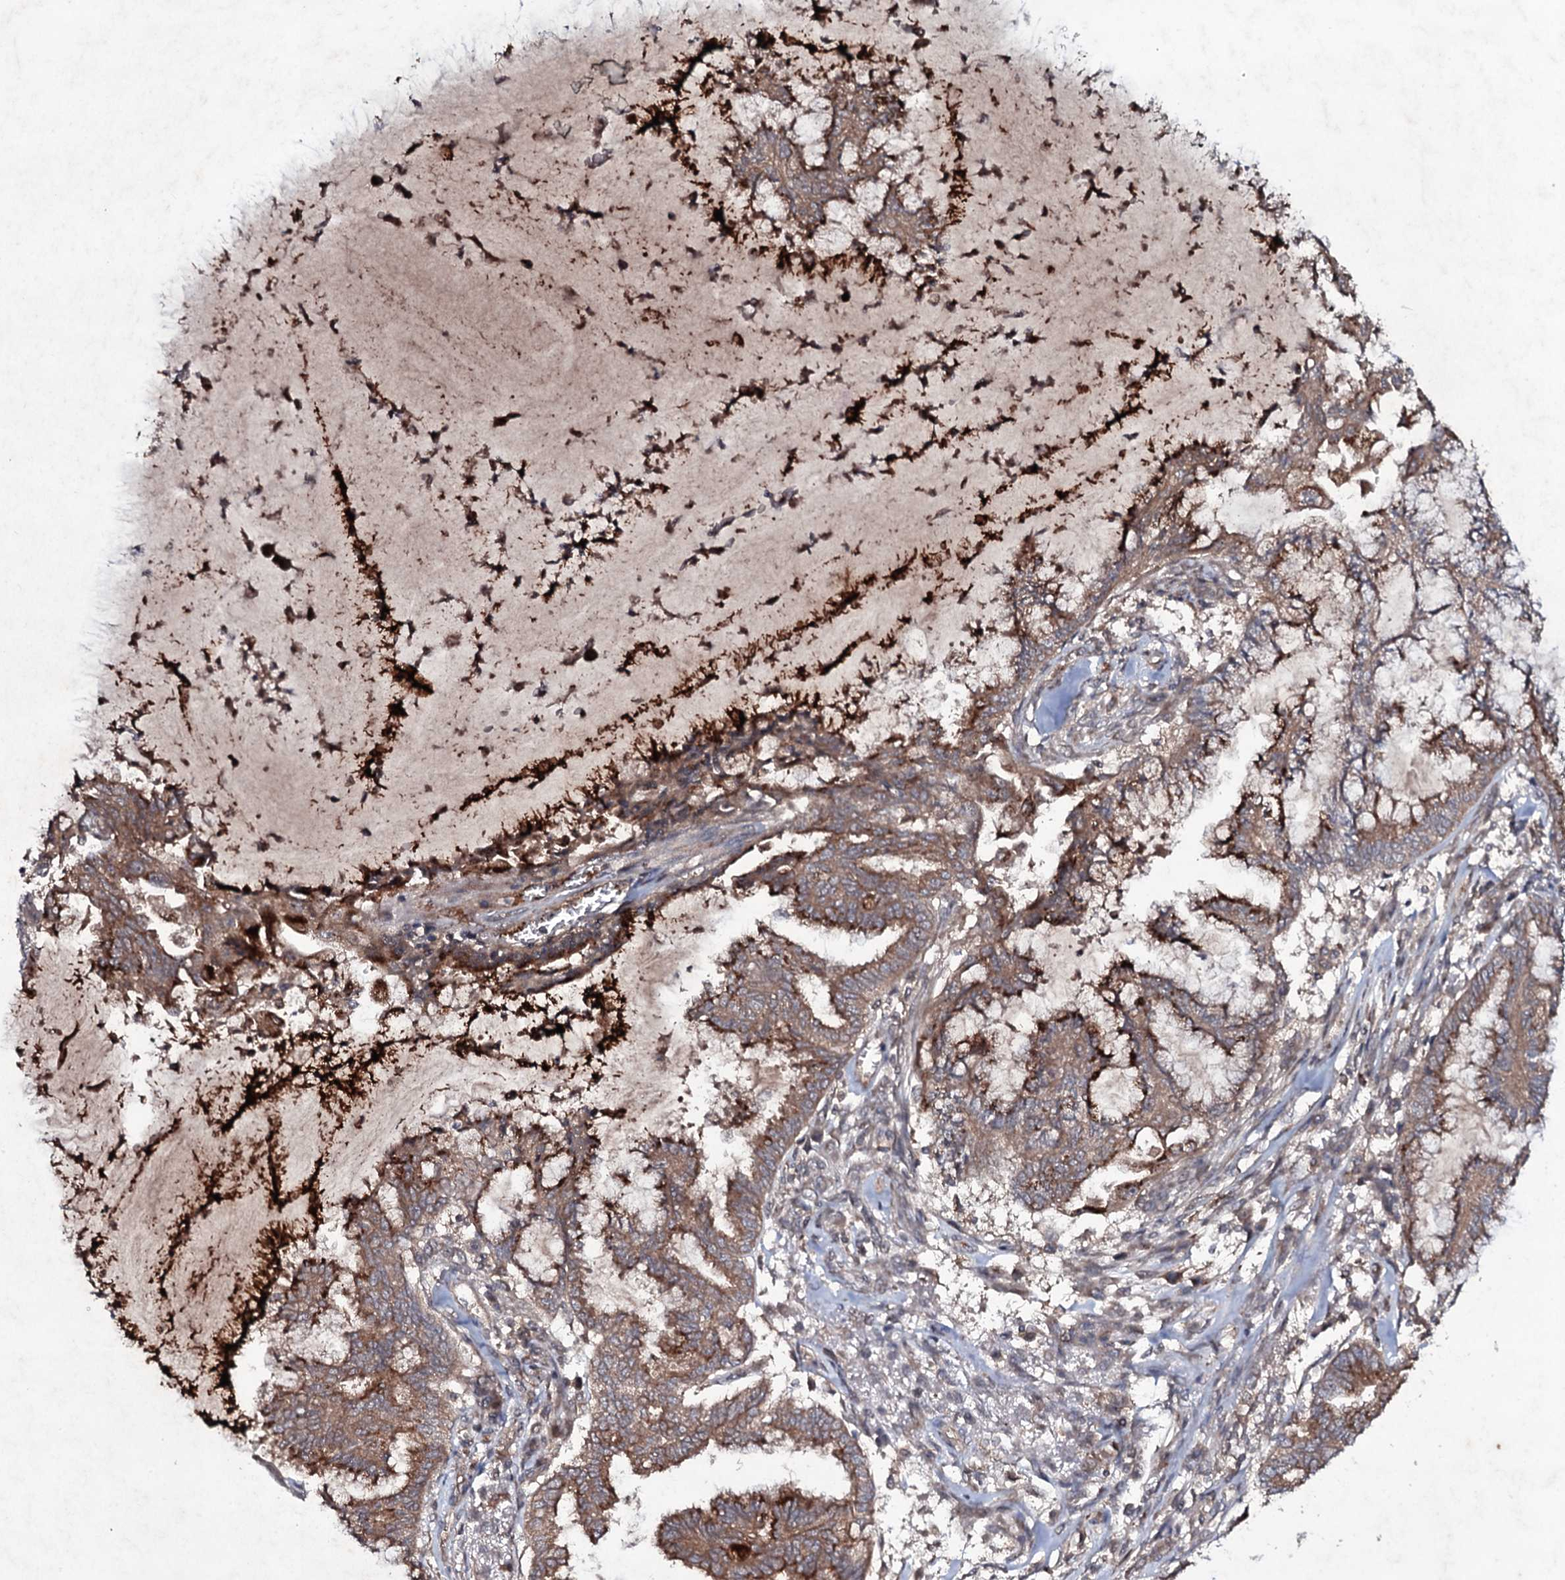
{"staining": {"intensity": "moderate", "quantity": ">75%", "location": "cytoplasmic/membranous"}, "tissue": "endometrial cancer", "cell_type": "Tumor cells", "image_type": "cancer", "snomed": [{"axis": "morphology", "description": "Adenocarcinoma, NOS"}, {"axis": "topography", "description": "Endometrium"}], "caption": "Protein staining reveals moderate cytoplasmic/membranous staining in approximately >75% of tumor cells in endometrial cancer (adenocarcinoma).", "gene": "SNAP23", "patient": {"sex": "female", "age": 86}}